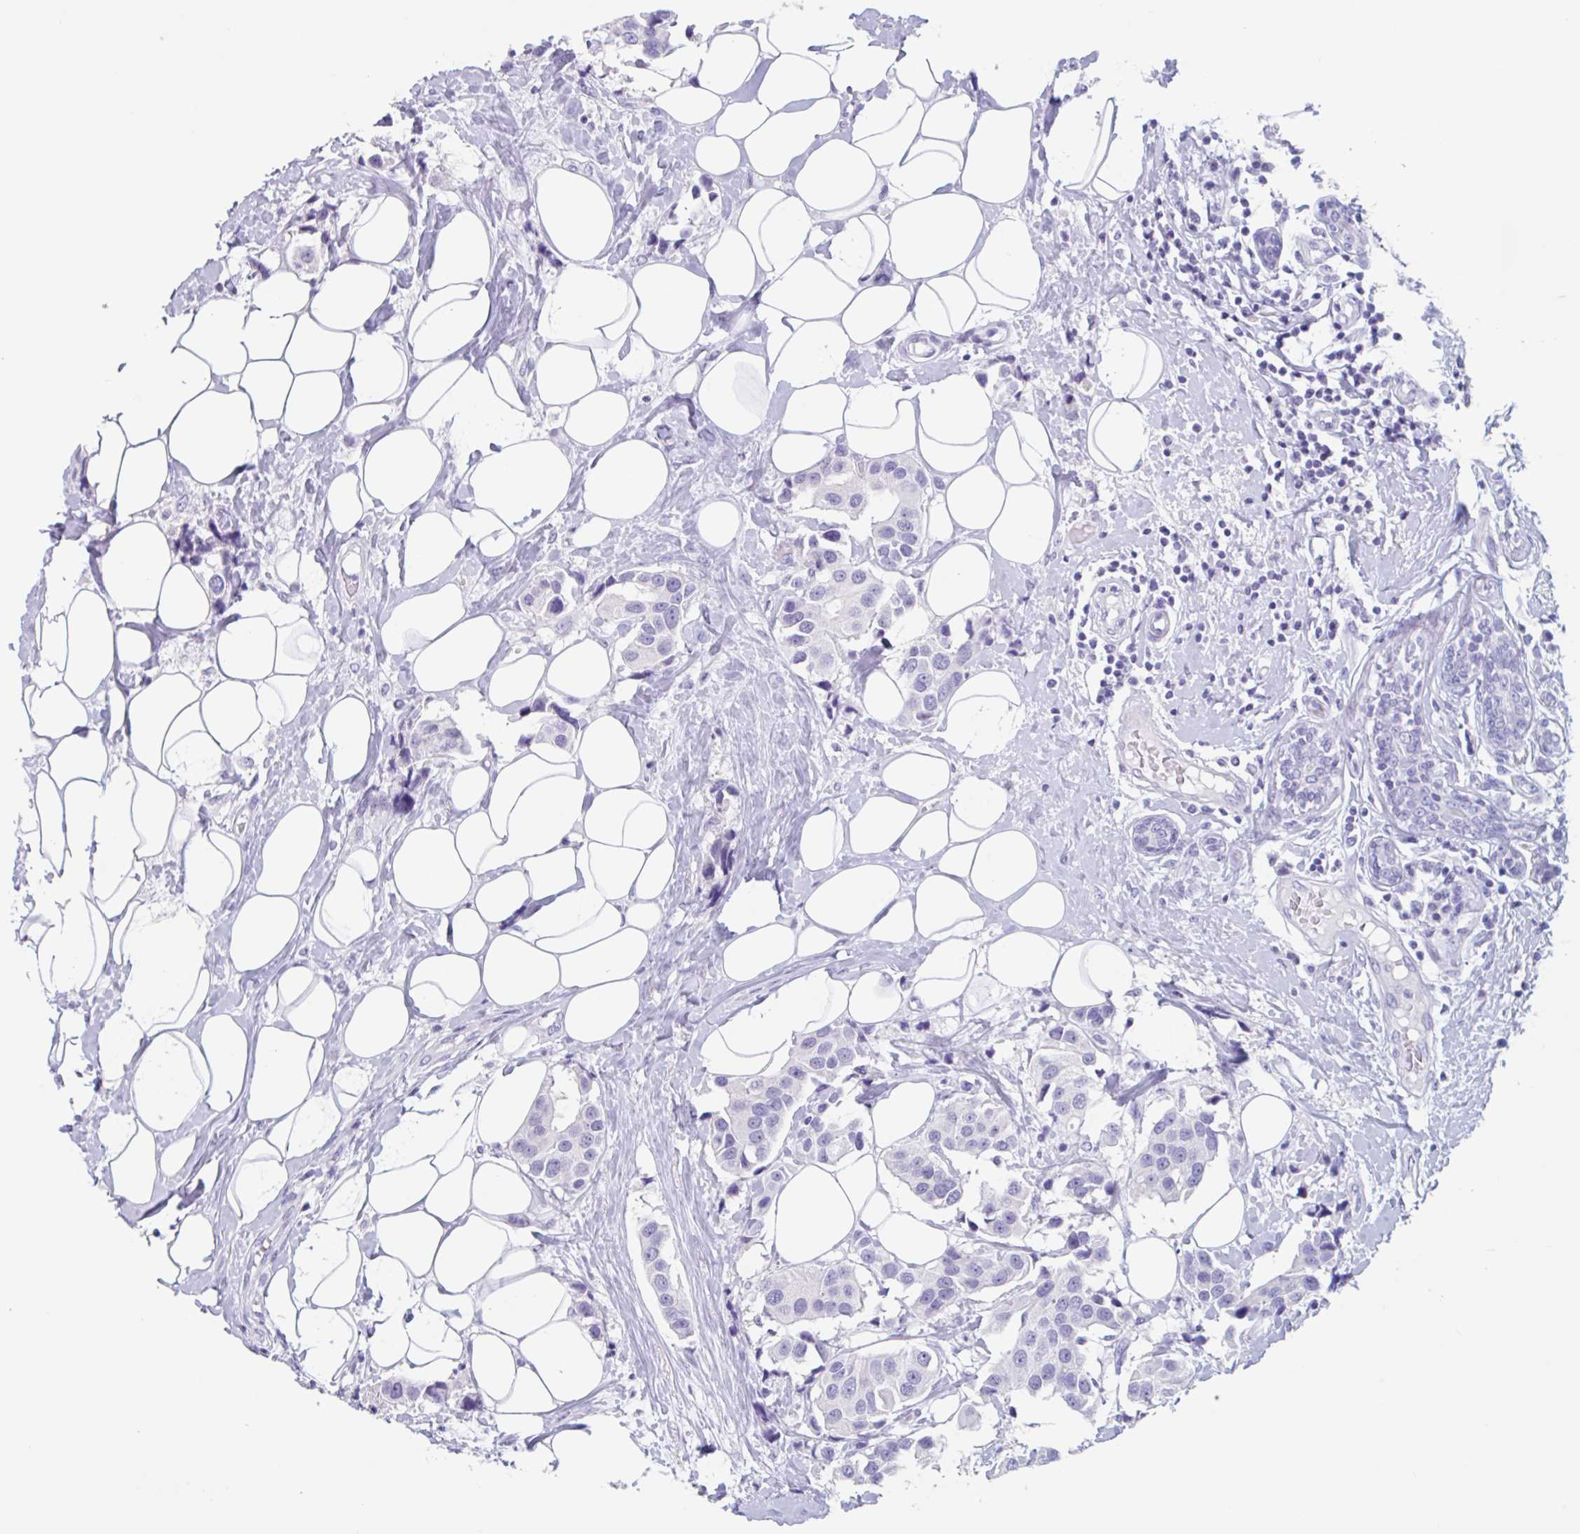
{"staining": {"intensity": "negative", "quantity": "none", "location": "none"}, "tissue": "breast cancer", "cell_type": "Tumor cells", "image_type": "cancer", "snomed": [{"axis": "morphology", "description": "Normal tissue, NOS"}, {"axis": "morphology", "description": "Duct carcinoma"}, {"axis": "topography", "description": "Breast"}], "caption": "An IHC micrograph of breast cancer (infiltrating ductal carcinoma) is shown. There is no staining in tumor cells of breast cancer (infiltrating ductal carcinoma).", "gene": "EMC4", "patient": {"sex": "female", "age": 39}}